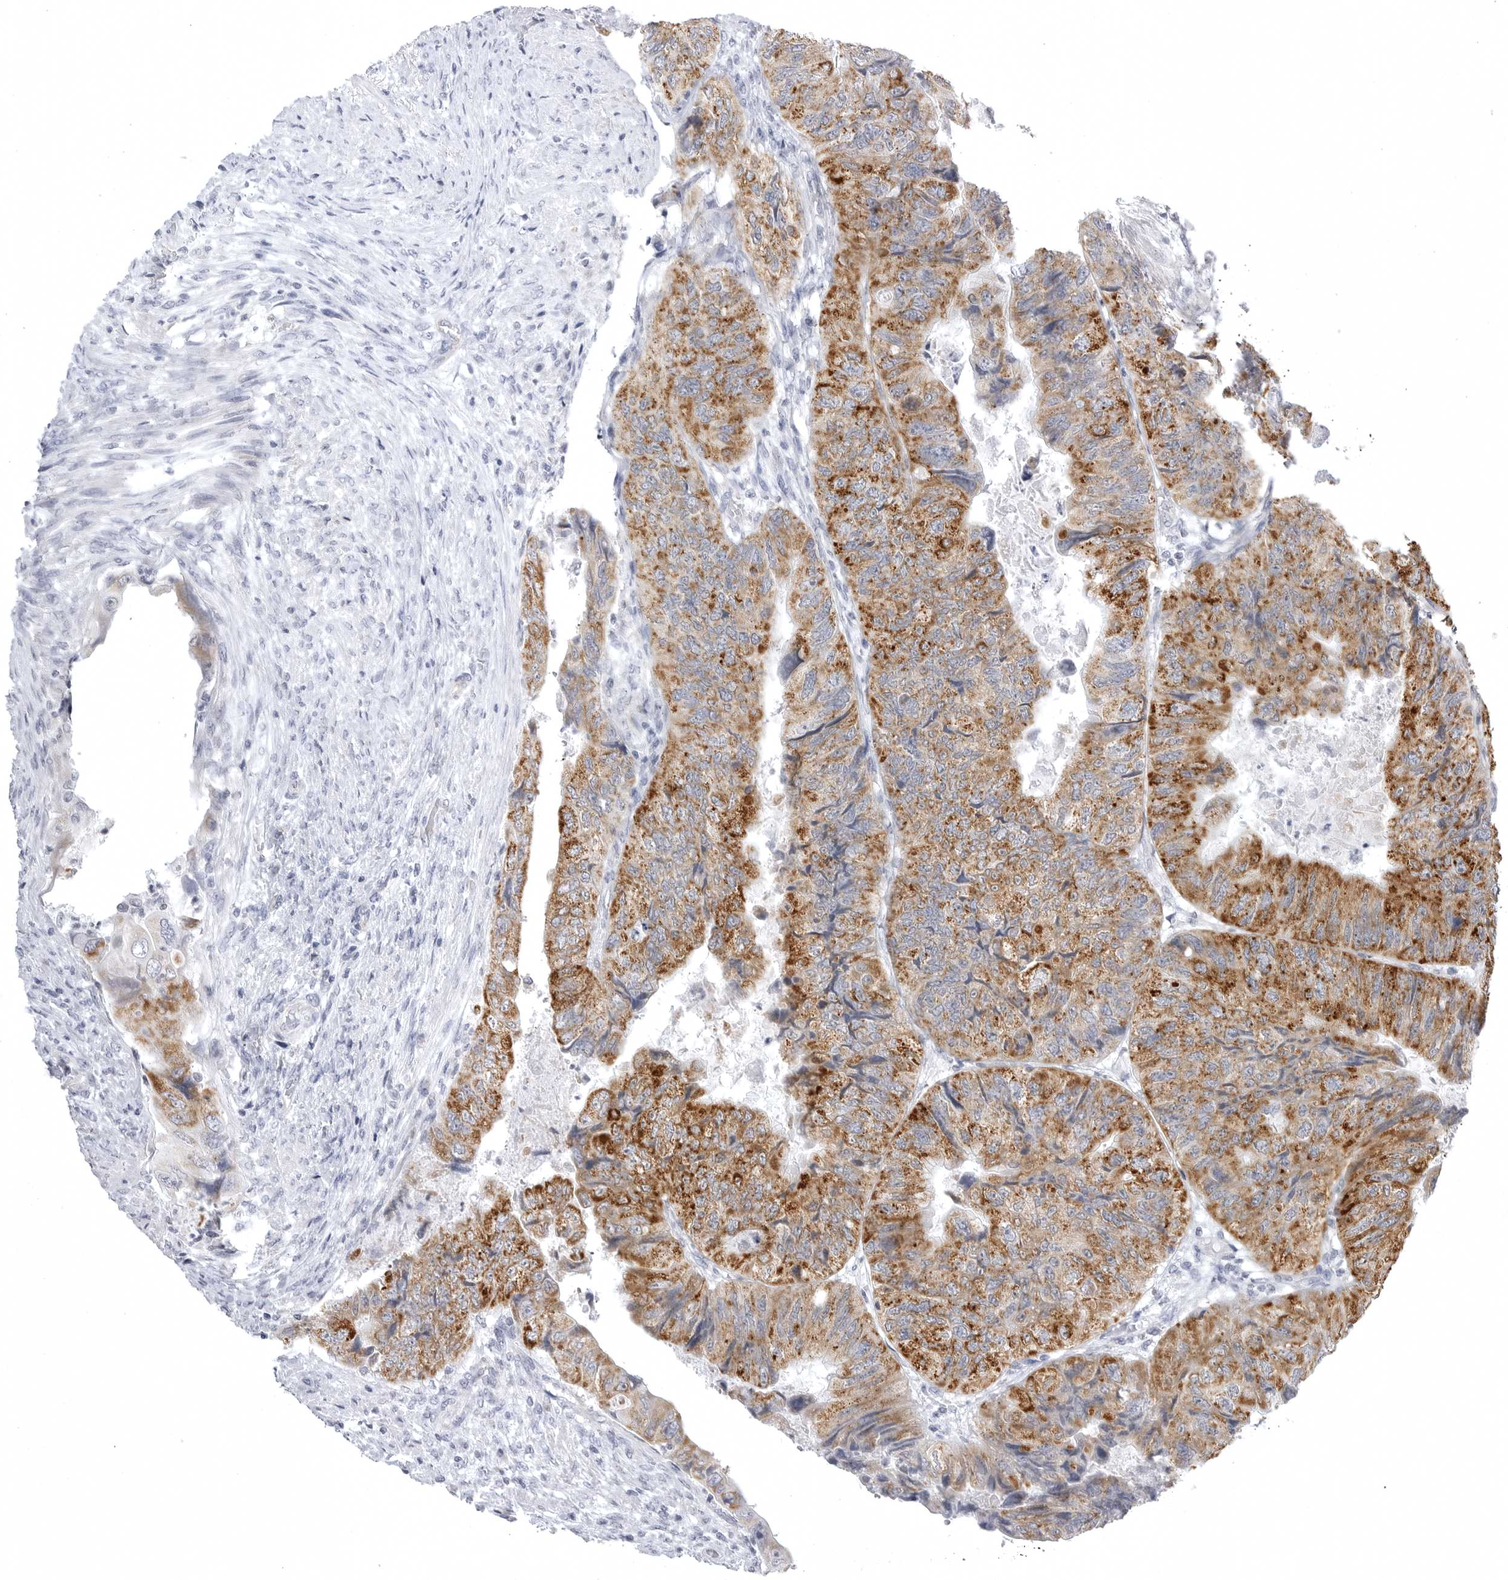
{"staining": {"intensity": "strong", "quantity": ">75%", "location": "cytoplasmic/membranous"}, "tissue": "colorectal cancer", "cell_type": "Tumor cells", "image_type": "cancer", "snomed": [{"axis": "morphology", "description": "Adenocarcinoma, NOS"}, {"axis": "topography", "description": "Rectum"}], "caption": "Immunohistochemistry (IHC) of colorectal adenocarcinoma shows high levels of strong cytoplasmic/membranous expression in approximately >75% of tumor cells. (DAB = brown stain, brightfield microscopy at high magnification).", "gene": "TUFM", "patient": {"sex": "male", "age": 63}}